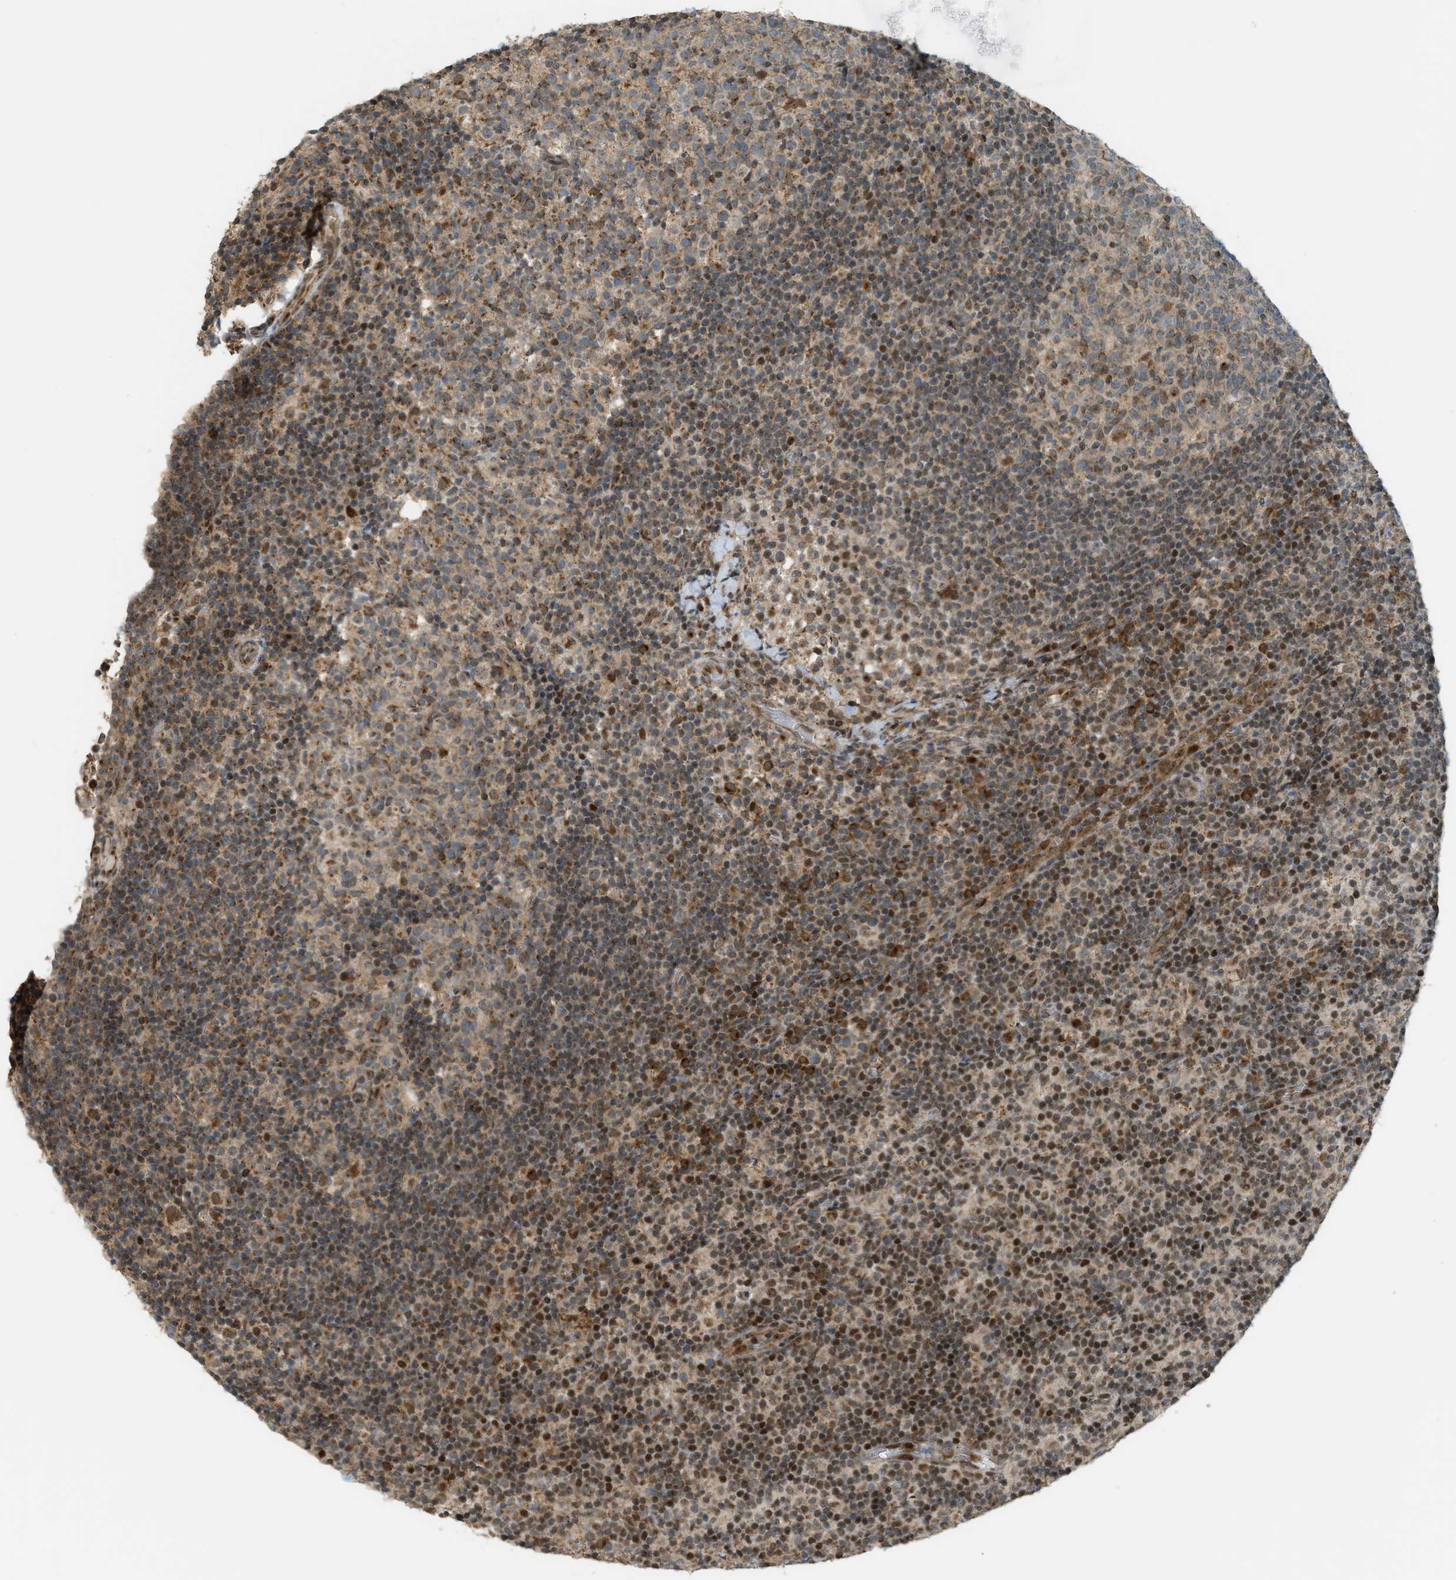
{"staining": {"intensity": "moderate", "quantity": "25%-75%", "location": "cytoplasmic/membranous,nuclear"}, "tissue": "lymph node", "cell_type": "Germinal center cells", "image_type": "normal", "snomed": [{"axis": "morphology", "description": "Normal tissue, NOS"}, {"axis": "morphology", "description": "Inflammation, NOS"}, {"axis": "topography", "description": "Lymph node"}], "caption": "Immunohistochemical staining of normal lymph node shows moderate cytoplasmic/membranous,nuclear protein staining in approximately 25%-75% of germinal center cells.", "gene": "CCDC186", "patient": {"sex": "male", "age": 55}}